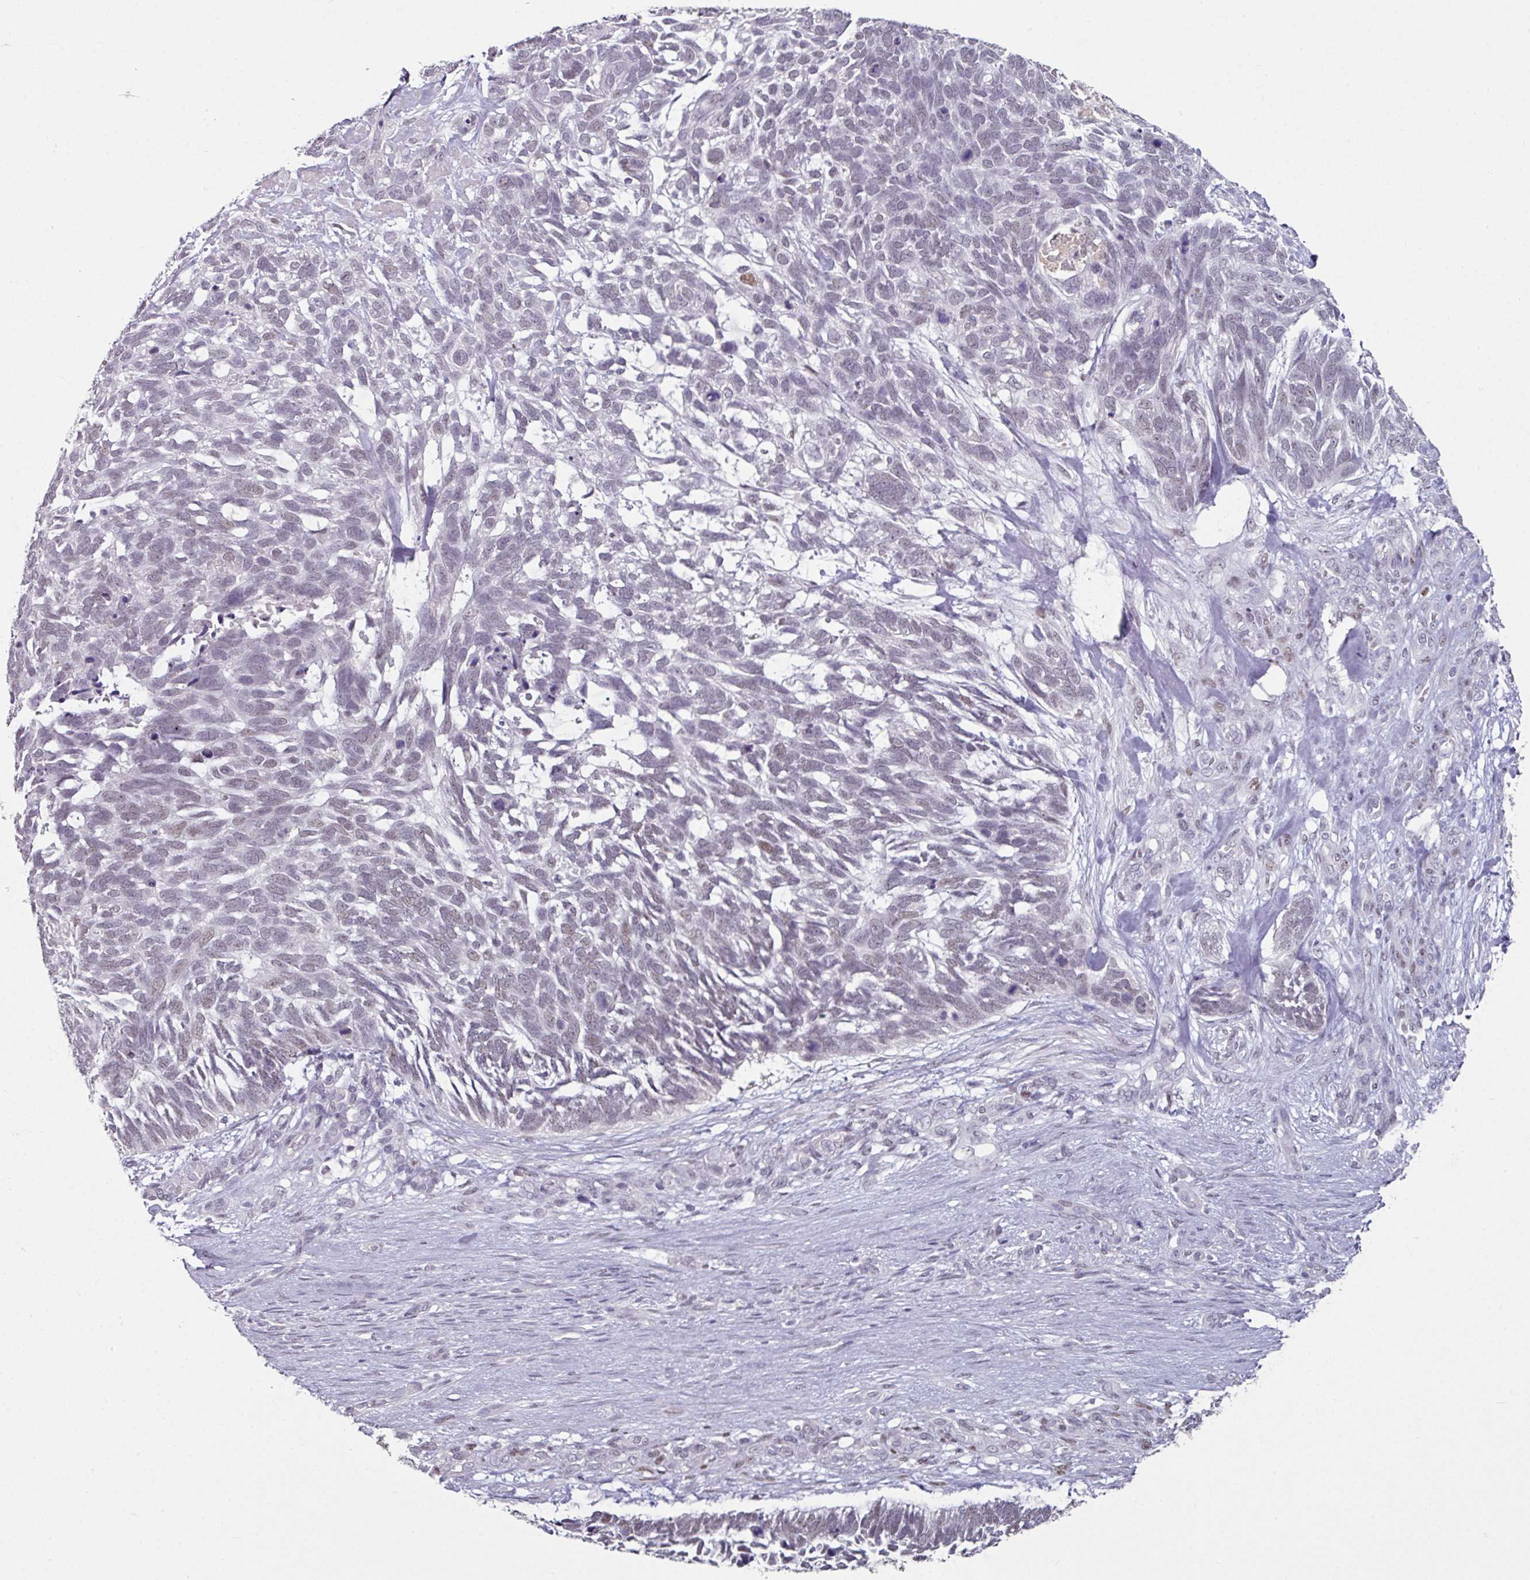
{"staining": {"intensity": "moderate", "quantity": "25%-75%", "location": "nuclear"}, "tissue": "skin cancer", "cell_type": "Tumor cells", "image_type": "cancer", "snomed": [{"axis": "morphology", "description": "Basal cell carcinoma"}, {"axis": "topography", "description": "Skin"}], "caption": "Brown immunohistochemical staining in human skin cancer (basal cell carcinoma) displays moderate nuclear staining in about 25%-75% of tumor cells.", "gene": "ELK1", "patient": {"sex": "male", "age": 88}}